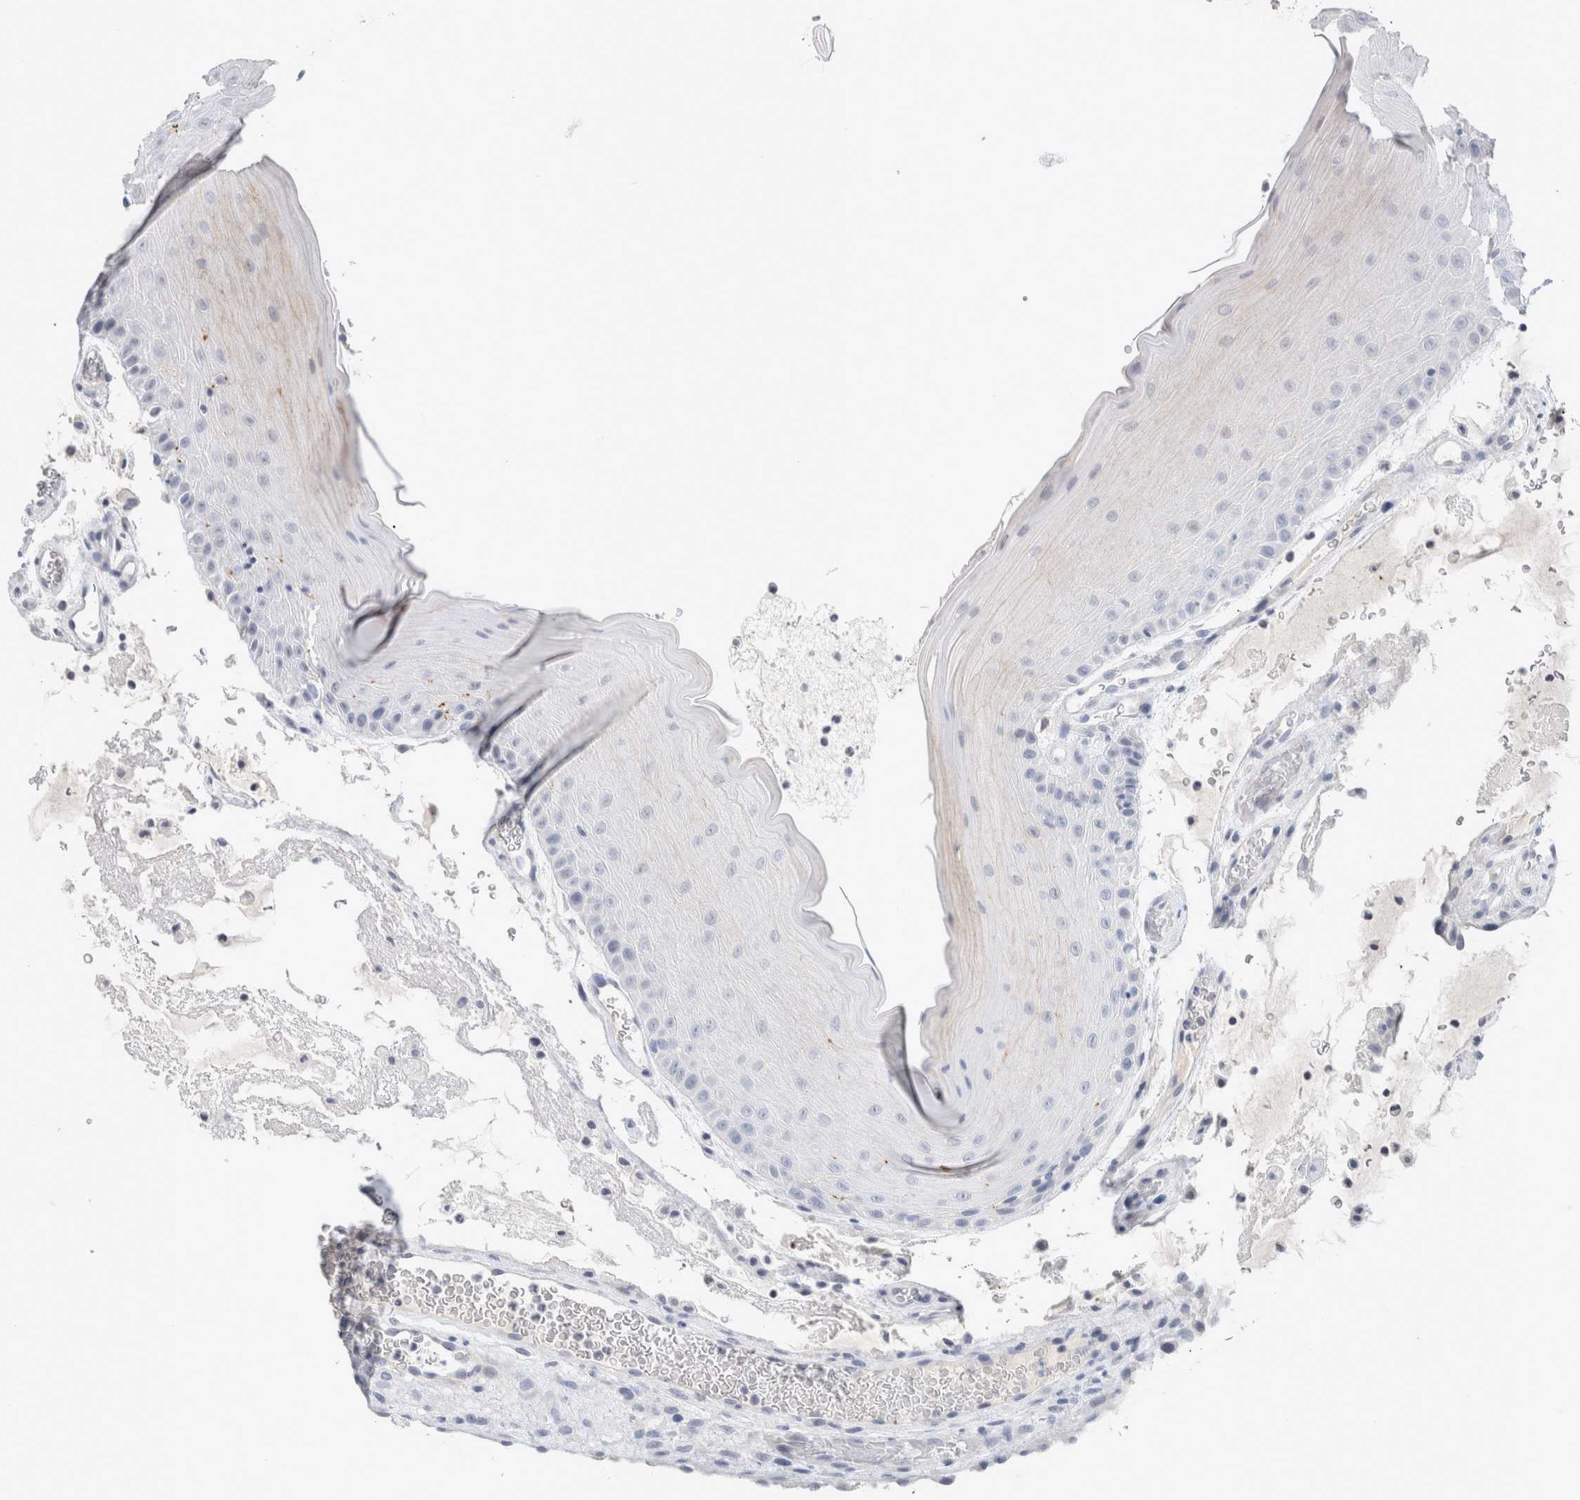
{"staining": {"intensity": "weak", "quantity": "<25%", "location": "cytoplasmic/membranous"}, "tissue": "oral mucosa", "cell_type": "Squamous epithelial cells", "image_type": "normal", "snomed": [{"axis": "morphology", "description": "Normal tissue, NOS"}, {"axis": "topography", "description": "Oral tissue"}], "caption": "Immunohistochemistry histopathology image of normal human oral mucosa stained for a protein (brown), which shows no positivity in squamous epithelial cells. (DAB (3,3'-diaminobenzidine) immunohistochemistry with hematoxylin counter stain).", "gene": "SYDE2", "patient": {"sex": "male", "age": 13}}